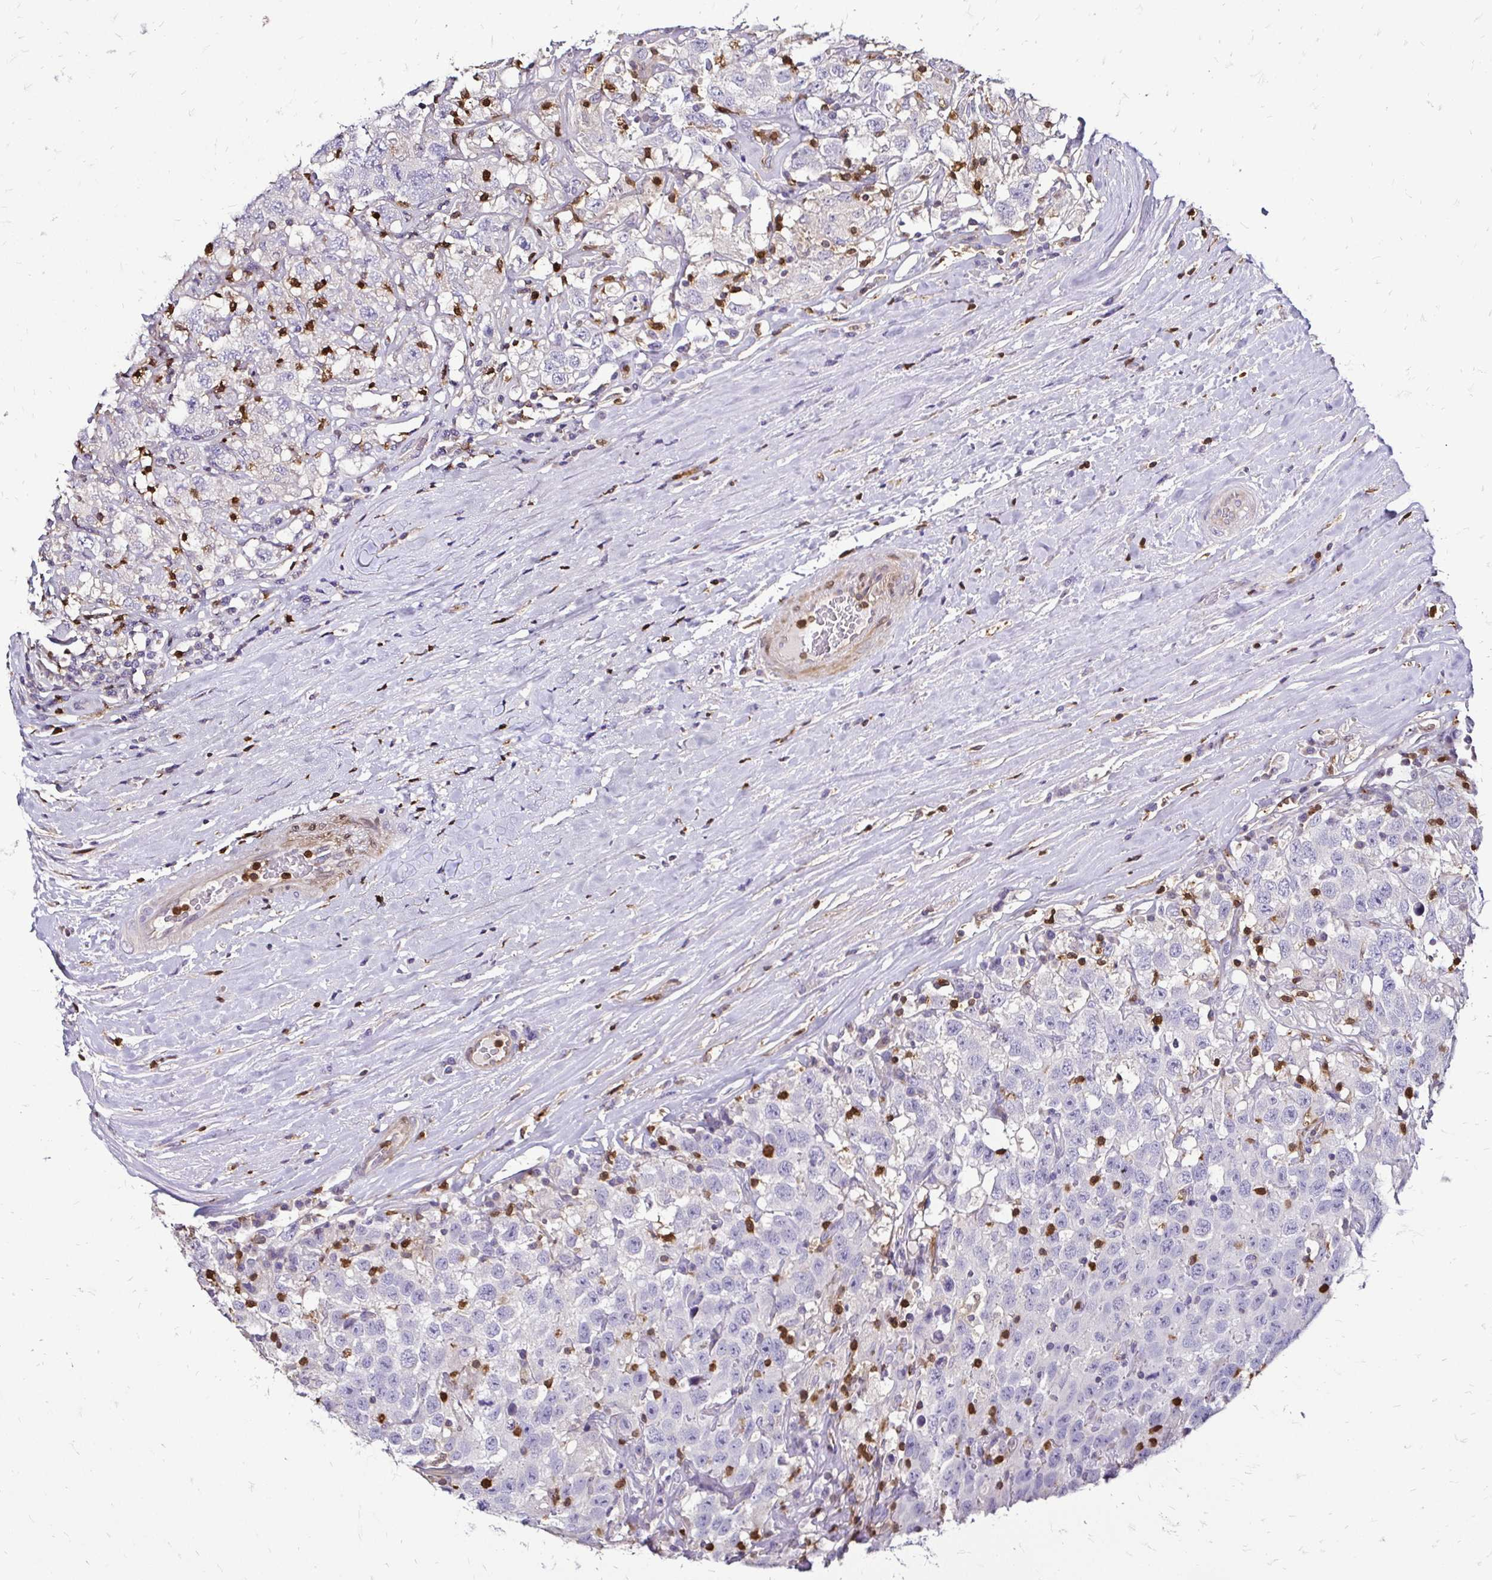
{"staining": {"intensity": "negative", "quantity": "none", "location": "none"}, "tissue": "testis cancer", "cell_type": "Tumor cells", "image_type": "cancer", "snomed": [{"axis": "morphology", "description": "Seminoma, NOS"}, {"axis": "topography", "description": "Testis"}], "caption": "Testis cancer (seminoma) stained for a protein using immunohistochemistry shows no expression tumor cells.", "gene": "ZFP1", "patient": {"sex": "male", "age": 41}}